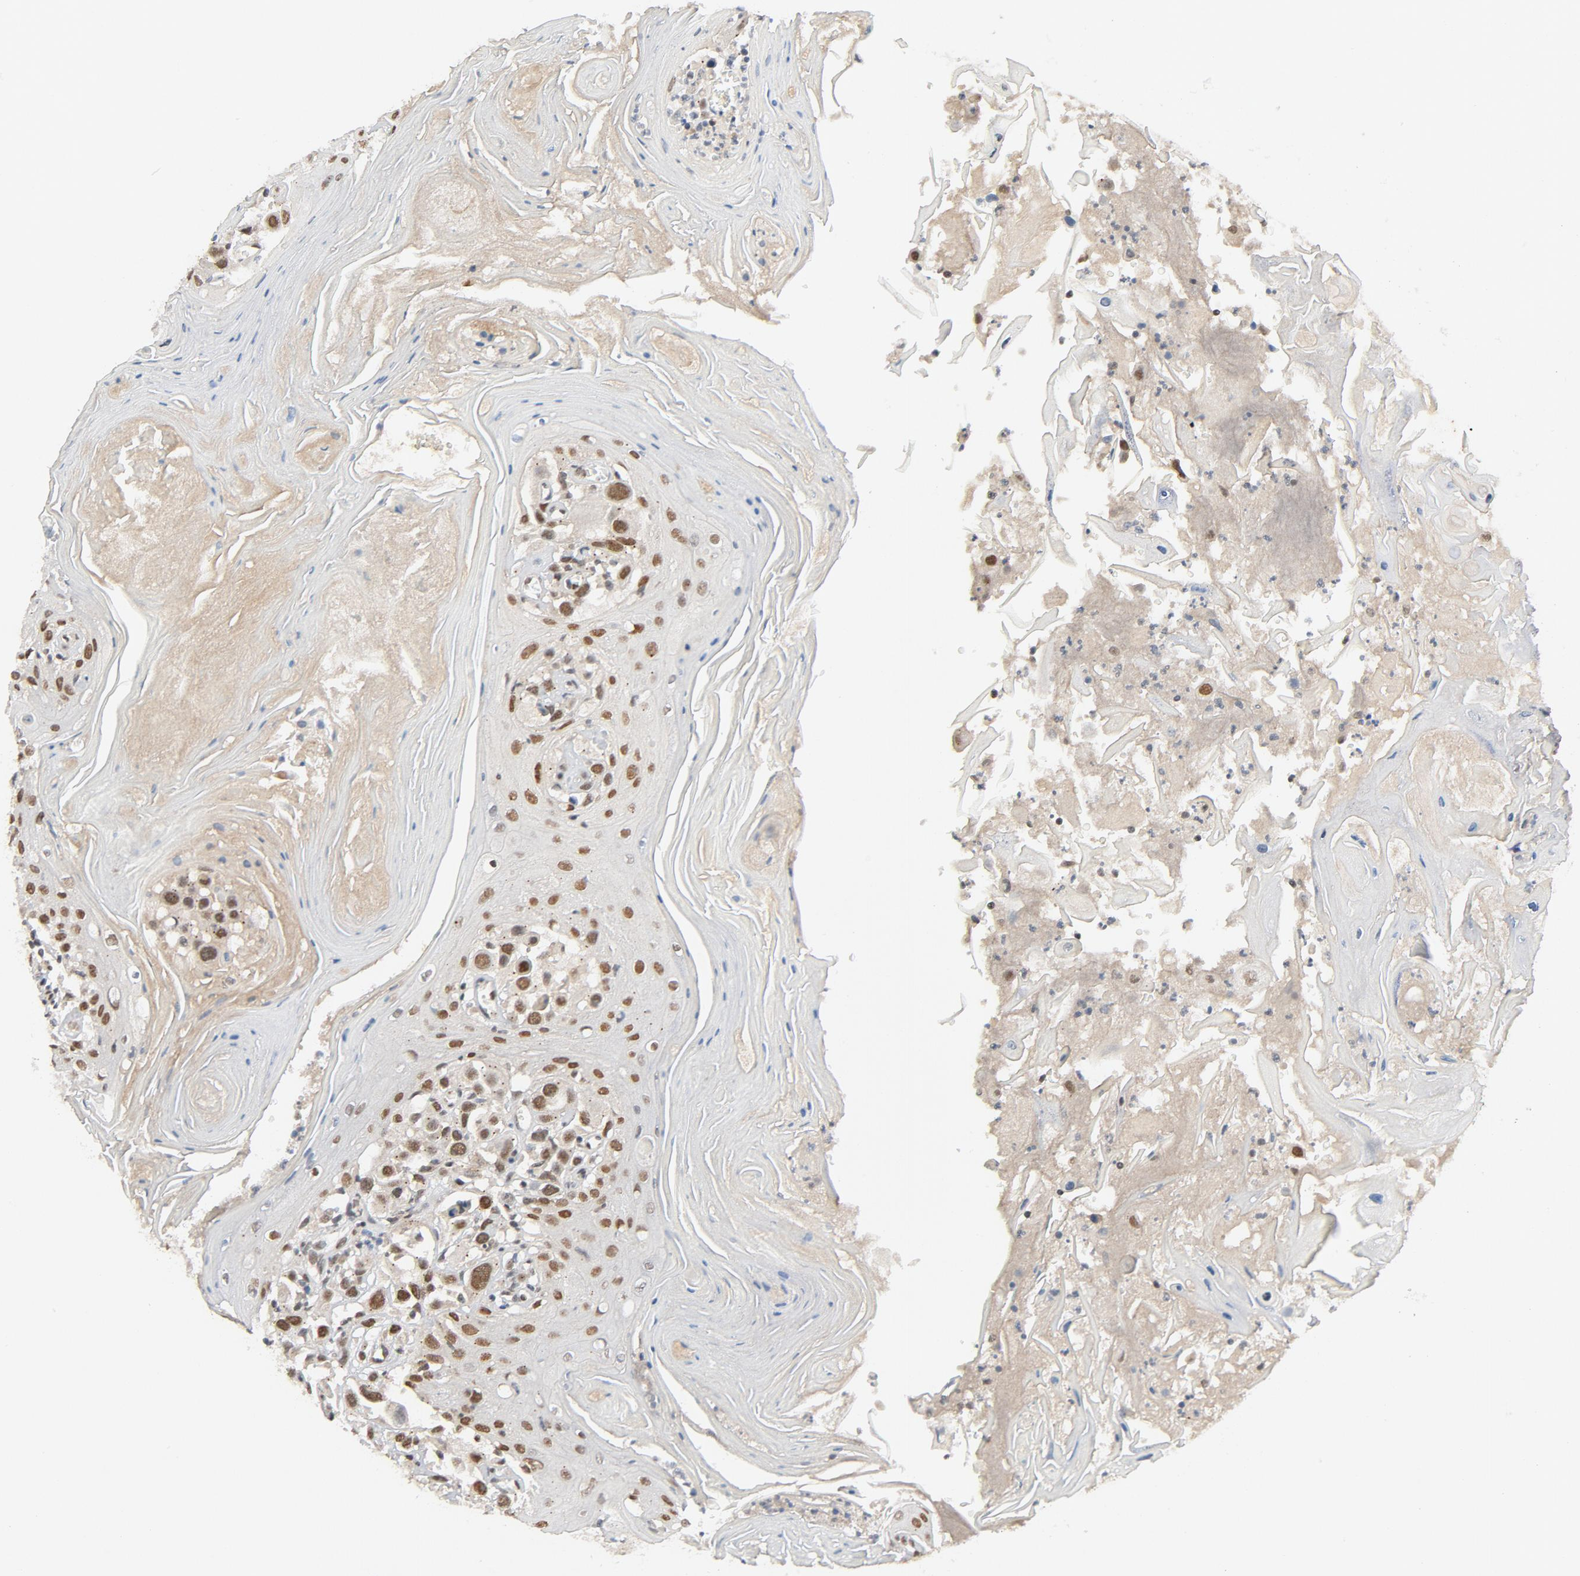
{"staining": {"intensity": "strong", "quantity": ">75%", "location": "nuclear"}, "tissue": "head and neck cancer", "cell_type": "Tumor cells", "image_type": "cancer", "snomed": [{"axis": "morphology", "description": "Squamous cell carcinoma, NOS"}, {"axis": "topography", "description": "Oral tissue"}, {"axis": "topography", "description": "Head-Neck"}], "caption": "This photomicrograph shows immunohistochemistry (IHC) staining of head and neck squamous cell carcinoma, with high strong nuclear staining in about >75% of tumor cells.", "gene": "SMARCD1", "patient": {"sex": "female", "age": 76}}